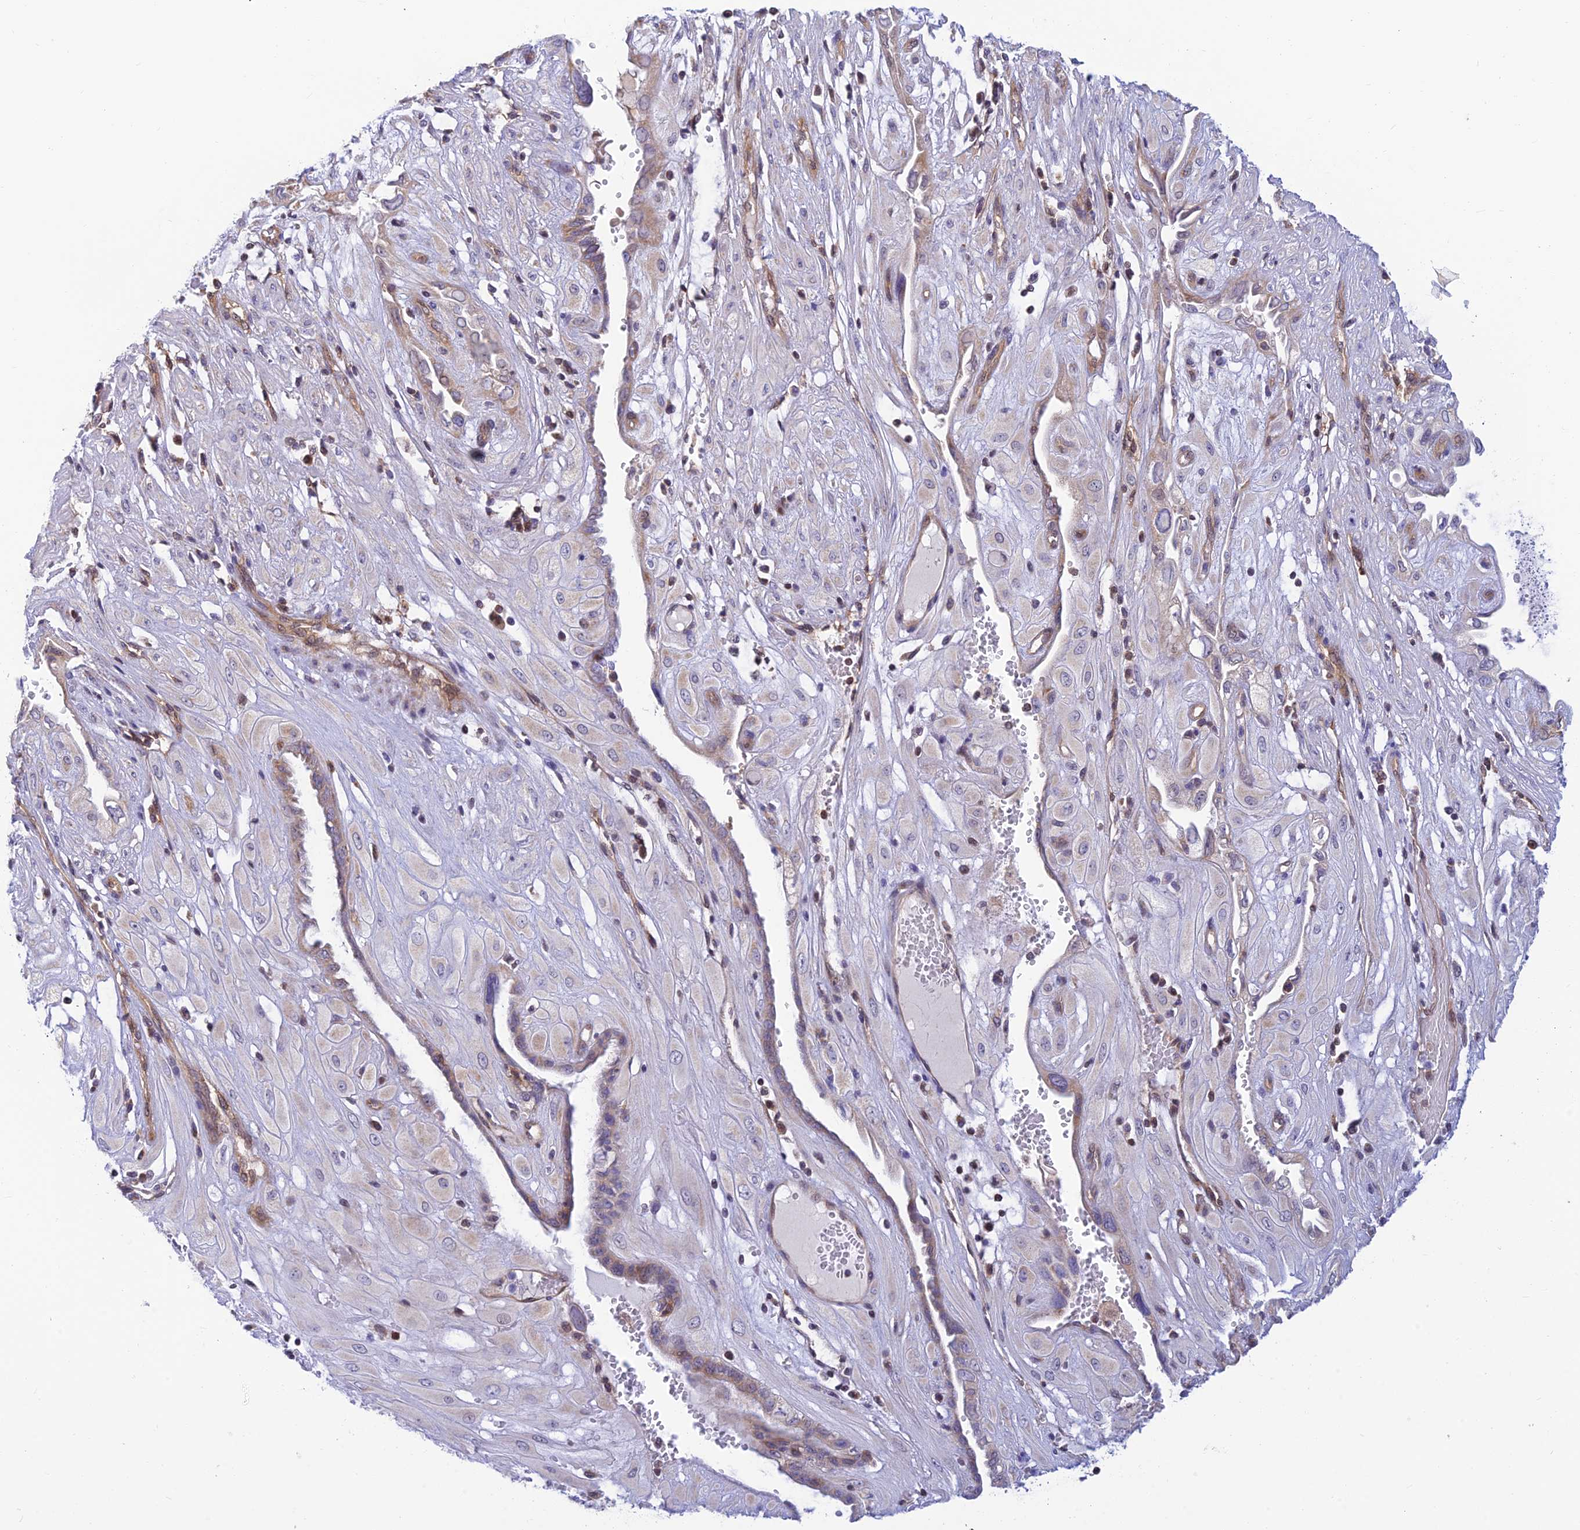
{"staining": {"intensity": "negative", "quantity": "none", "location": "none"}, "tissue": "cervical cancer", "cell_type": "Tumor cells", "image_type": "cancer", "snomed": [{"axis": "morphology", "description": "Squamous cell carcinoma, NOS"}, {"axis": "topography", "description": "Cervix"}], "caption": "This image is of cervical cancer stained with IHC to label a protein in brown with the nuclei are counter-stained blue. There is no expression in tumor cells.", "gene": "LYSMD2", "patient": {"sex": "female", "age": 36}}